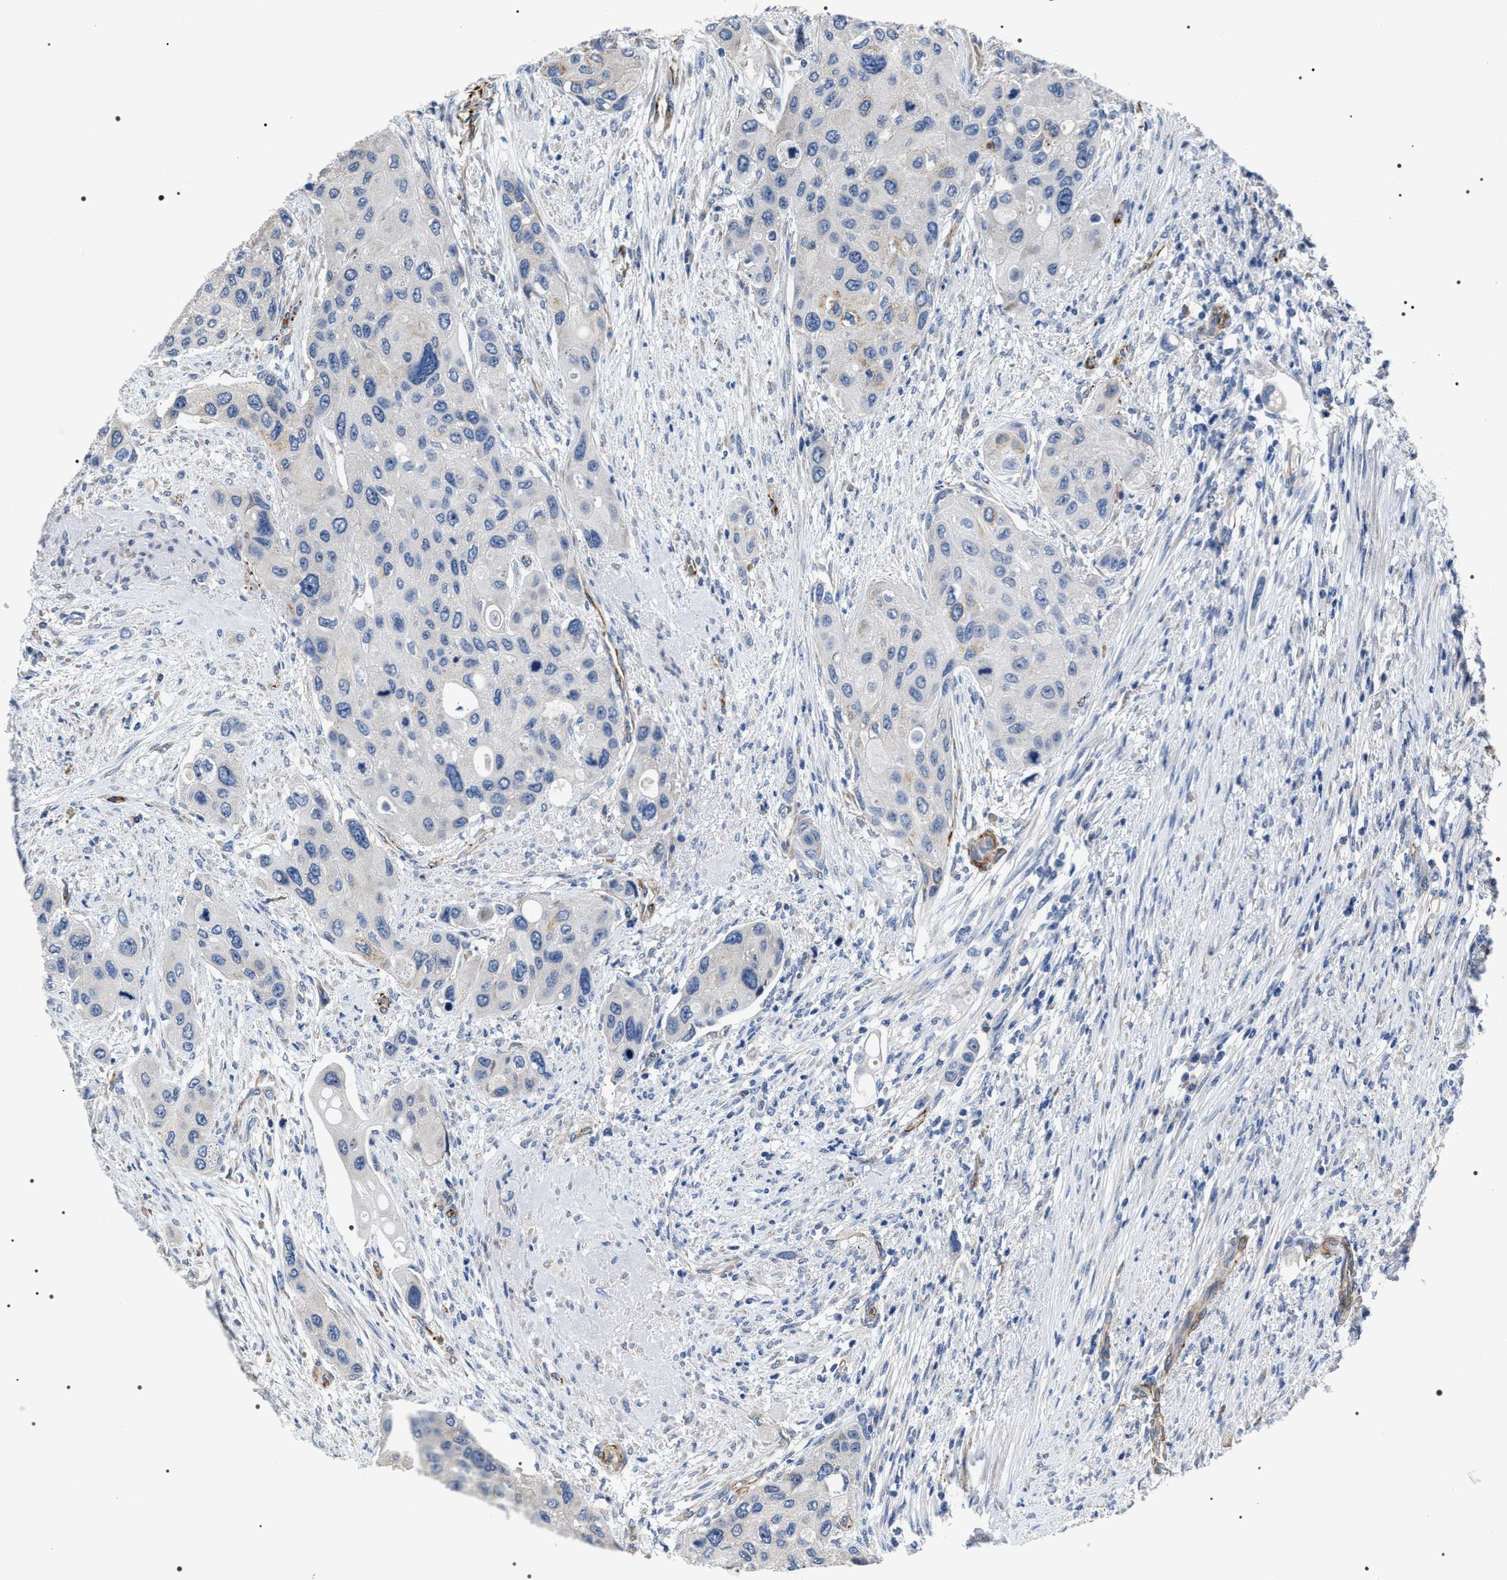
{"staining": {"intensity": "negative", "quantity": "none", "location": "none"}, "tissue": "urothelial cancer", "cell_type": "Tumor cells", "image_type": "cancer", "snomed": [{"axis": "morphology", "description": "Urothelial carcinoma, High grade"}, {"axis": "topography", "description": "Urinary bladder"}], "caption": "The histopathology image displays no significant staining in tumor cells of urothelial carcinoma (high-grade).", "gene": "PKD1L1", "patient": {"sex": "female", "age": 56}}